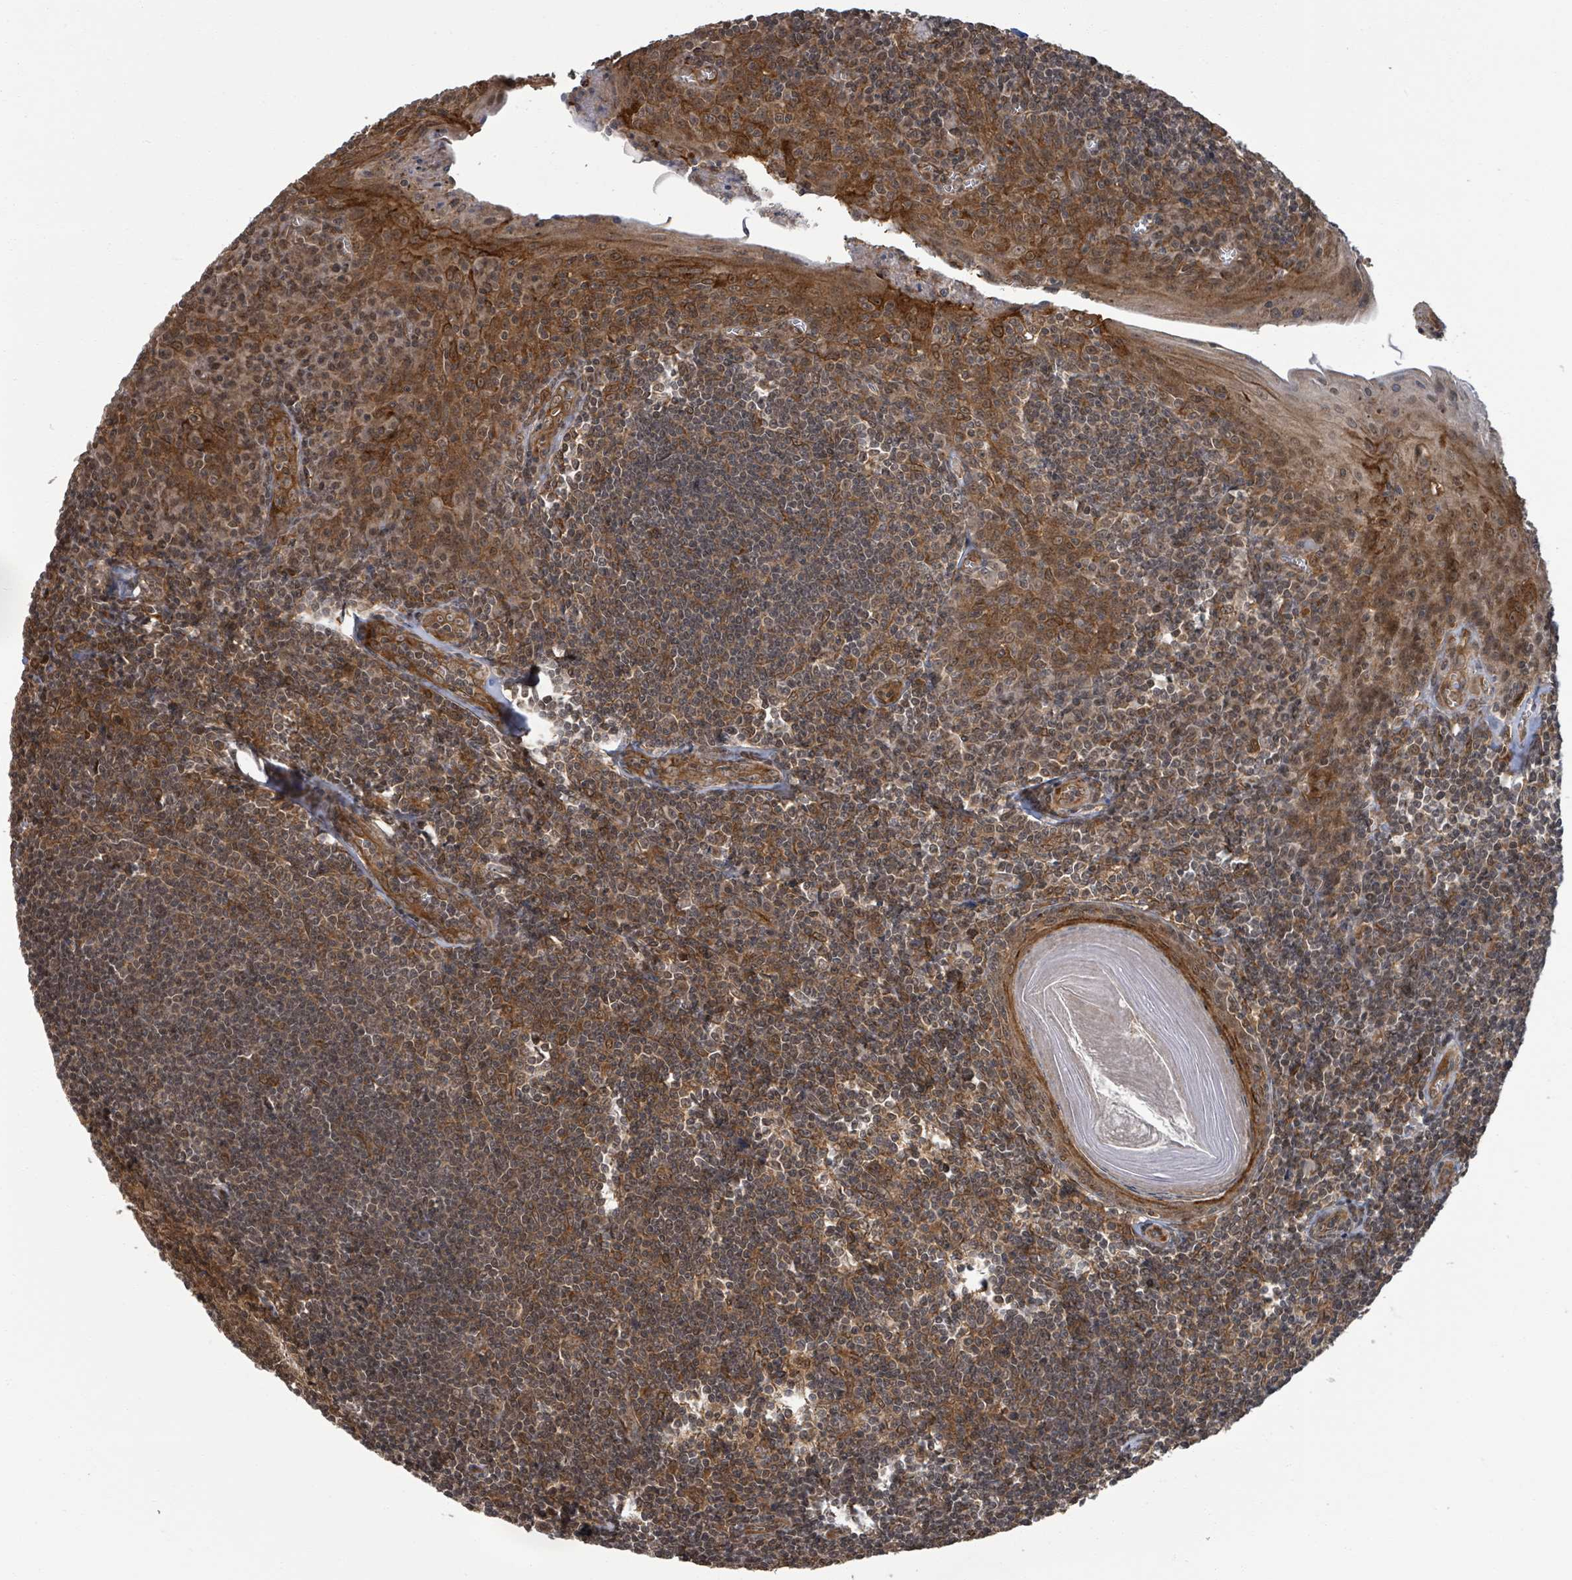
{"staining": {"intensity": "moderate", "quantity": ">75%", "location": "cytoplasmic/membranous"}, "tissue": "tonsil", "cell_type": "Germinal center cells", "image_type": "normal", "snomed": [{"axis": "morphology", "description": "Normal tissue, NOS"}, {"axis": "topography", "description": "Tonsil"}], "caption": "High-magnification brightfield microscopy of unremarkable tonsil stained with DAB (3,3'-diaminobenzidine) (brown) and counterstained with hematoxylin (blue). germinal center cells exhibit moderate cytoplasmic/membranous expression is seen in approximately>75% of cells.", "gene": "ENSG00000256500", "patient": {"sex": "male", "age": 27}}